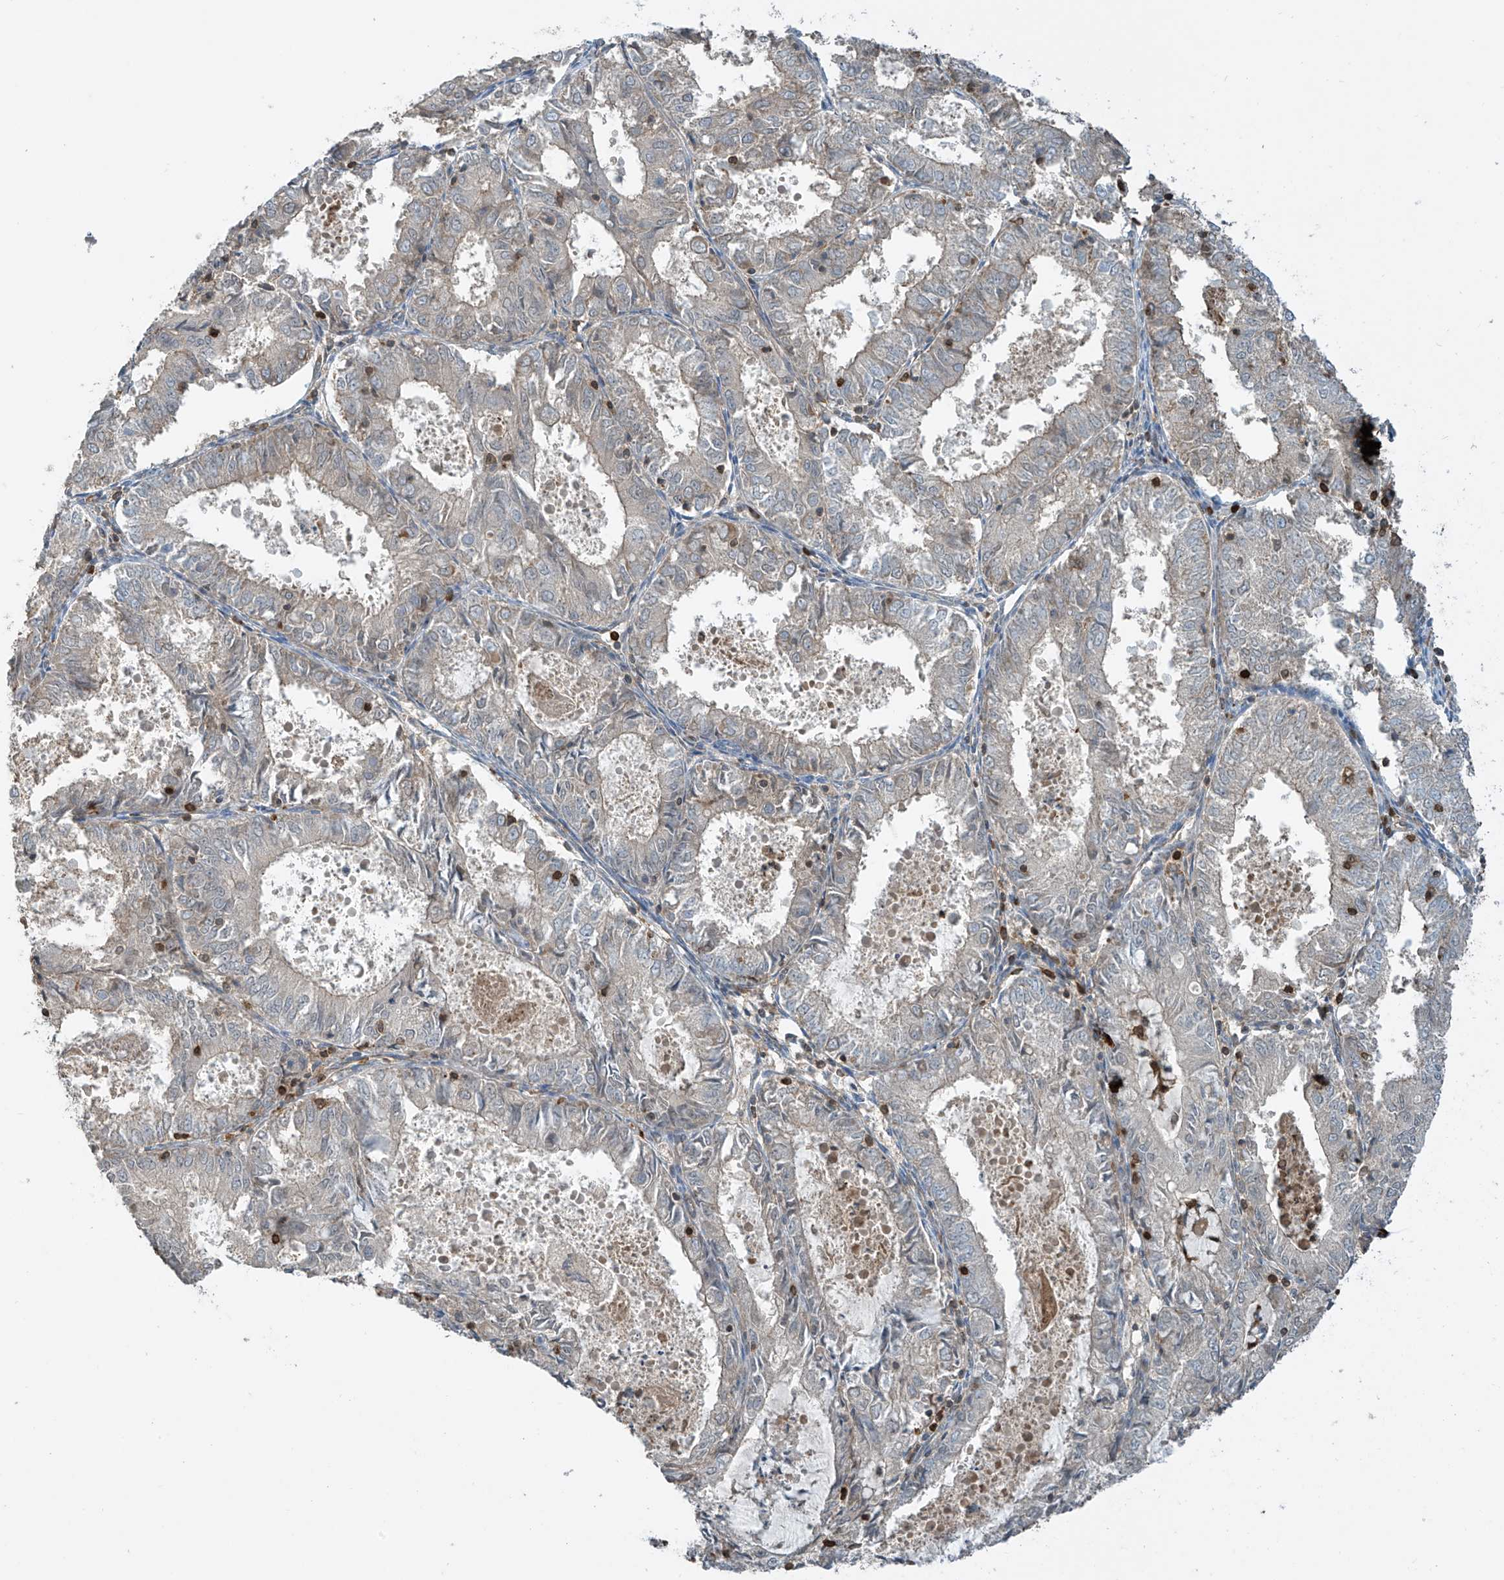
{"staining": {"intensity": "weak", "quantity": "<25%", "location": "cytoplasmic/membranous"}, "tissue": "endometrial cancer", "cell_type": "Tumor cells", "image_type": "cancer", "snomed": [{"axis": "morphology", "description": "Adenocarcinoma, NOS"}, {"axis": "topography", "description": "Endometrium"}], "caption": "Immunohistochemistry (IHC) image of neoplastic tissue: human endometrial adenocarcinoma stained with DAB reveals no significant protein expression in tumor cells.", "gene": "SH3BGRL3", "patient": {"sex": "female", "age": 57}}